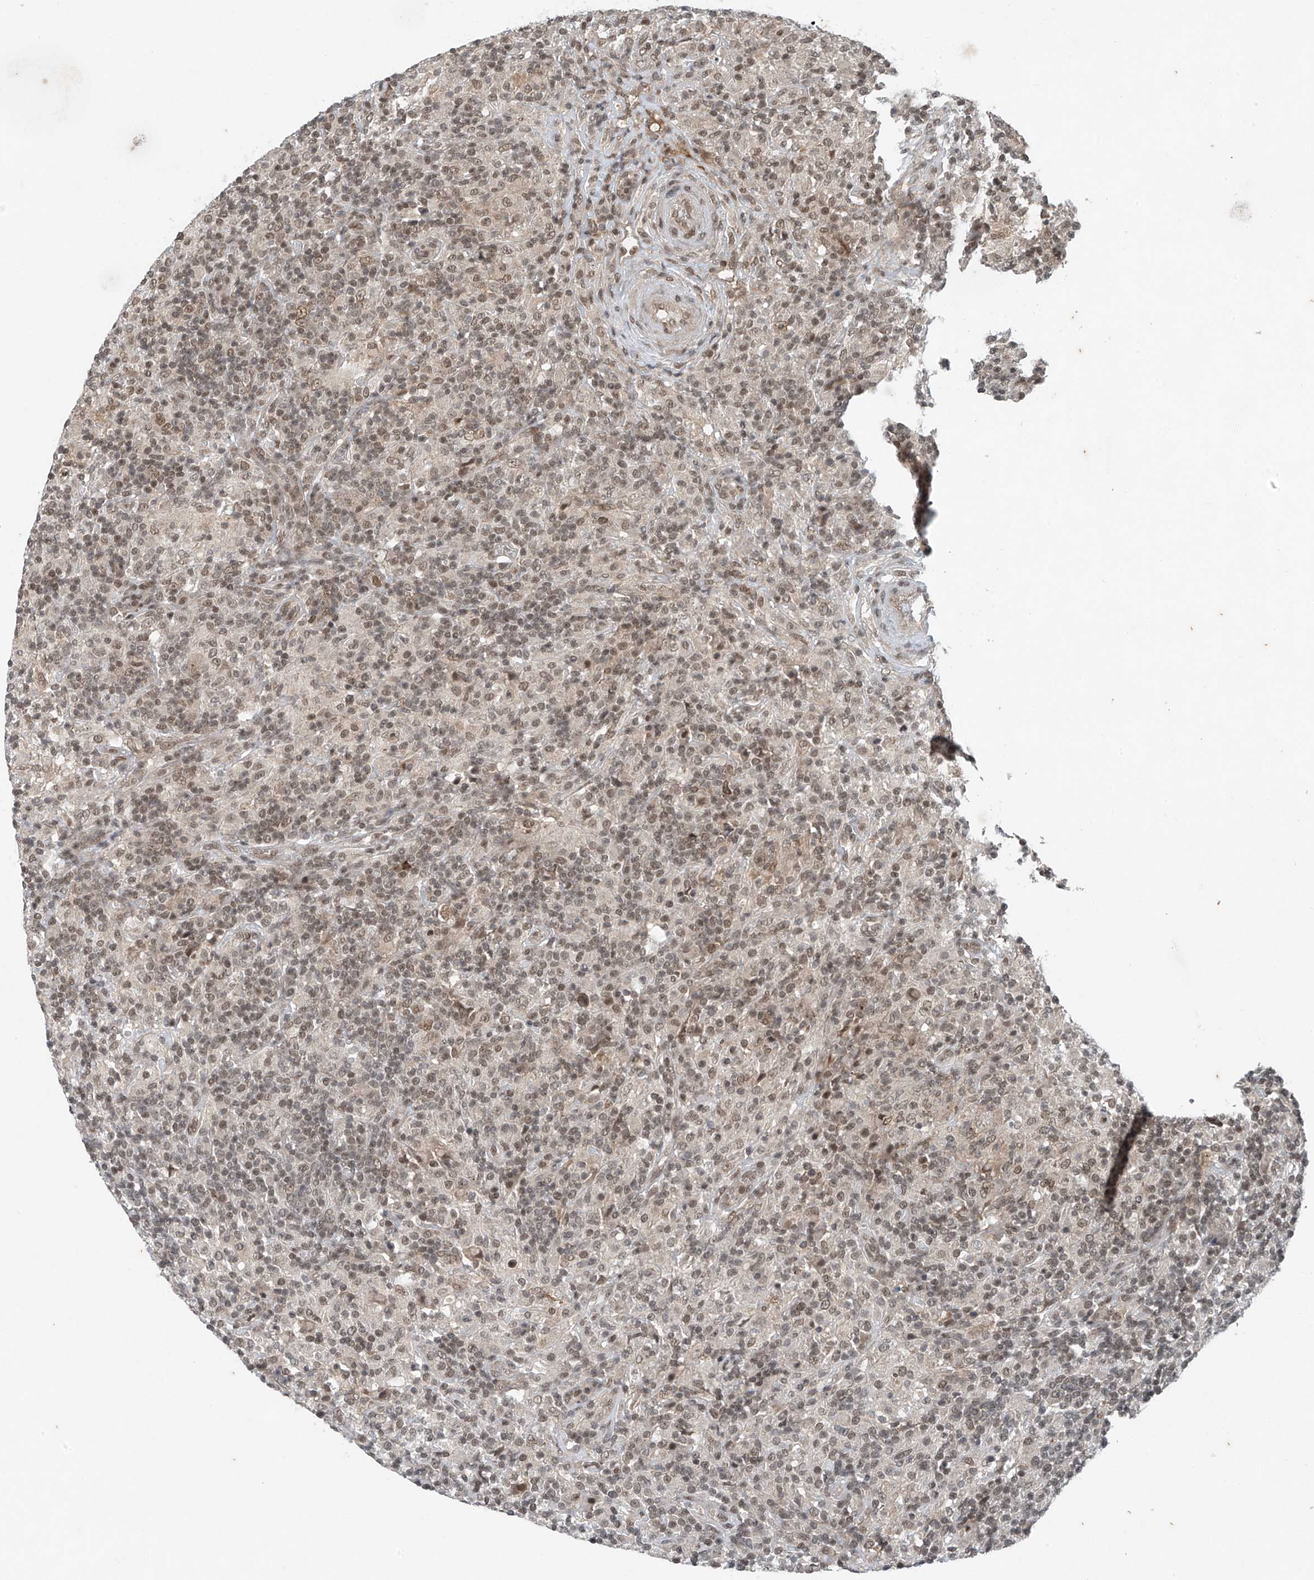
{"staining": {"intensity": "weak", "quantity": ">75%", "location": "nuclear"}, "tissue": "lymphoma", "cell_type": "Tumor cells", "image_type": "cancer", "snomed": [{"axis": "morphology", "description": "Hodgkin's disease, NOS"}, {"axis": "topography", "description": "Lymph node"}], "caption": "Human lymphoma stained with a protein marker displays weak staining in tumor cells.", "gene": "TAF8", "patient": {"sex": "male", "age": 70}}